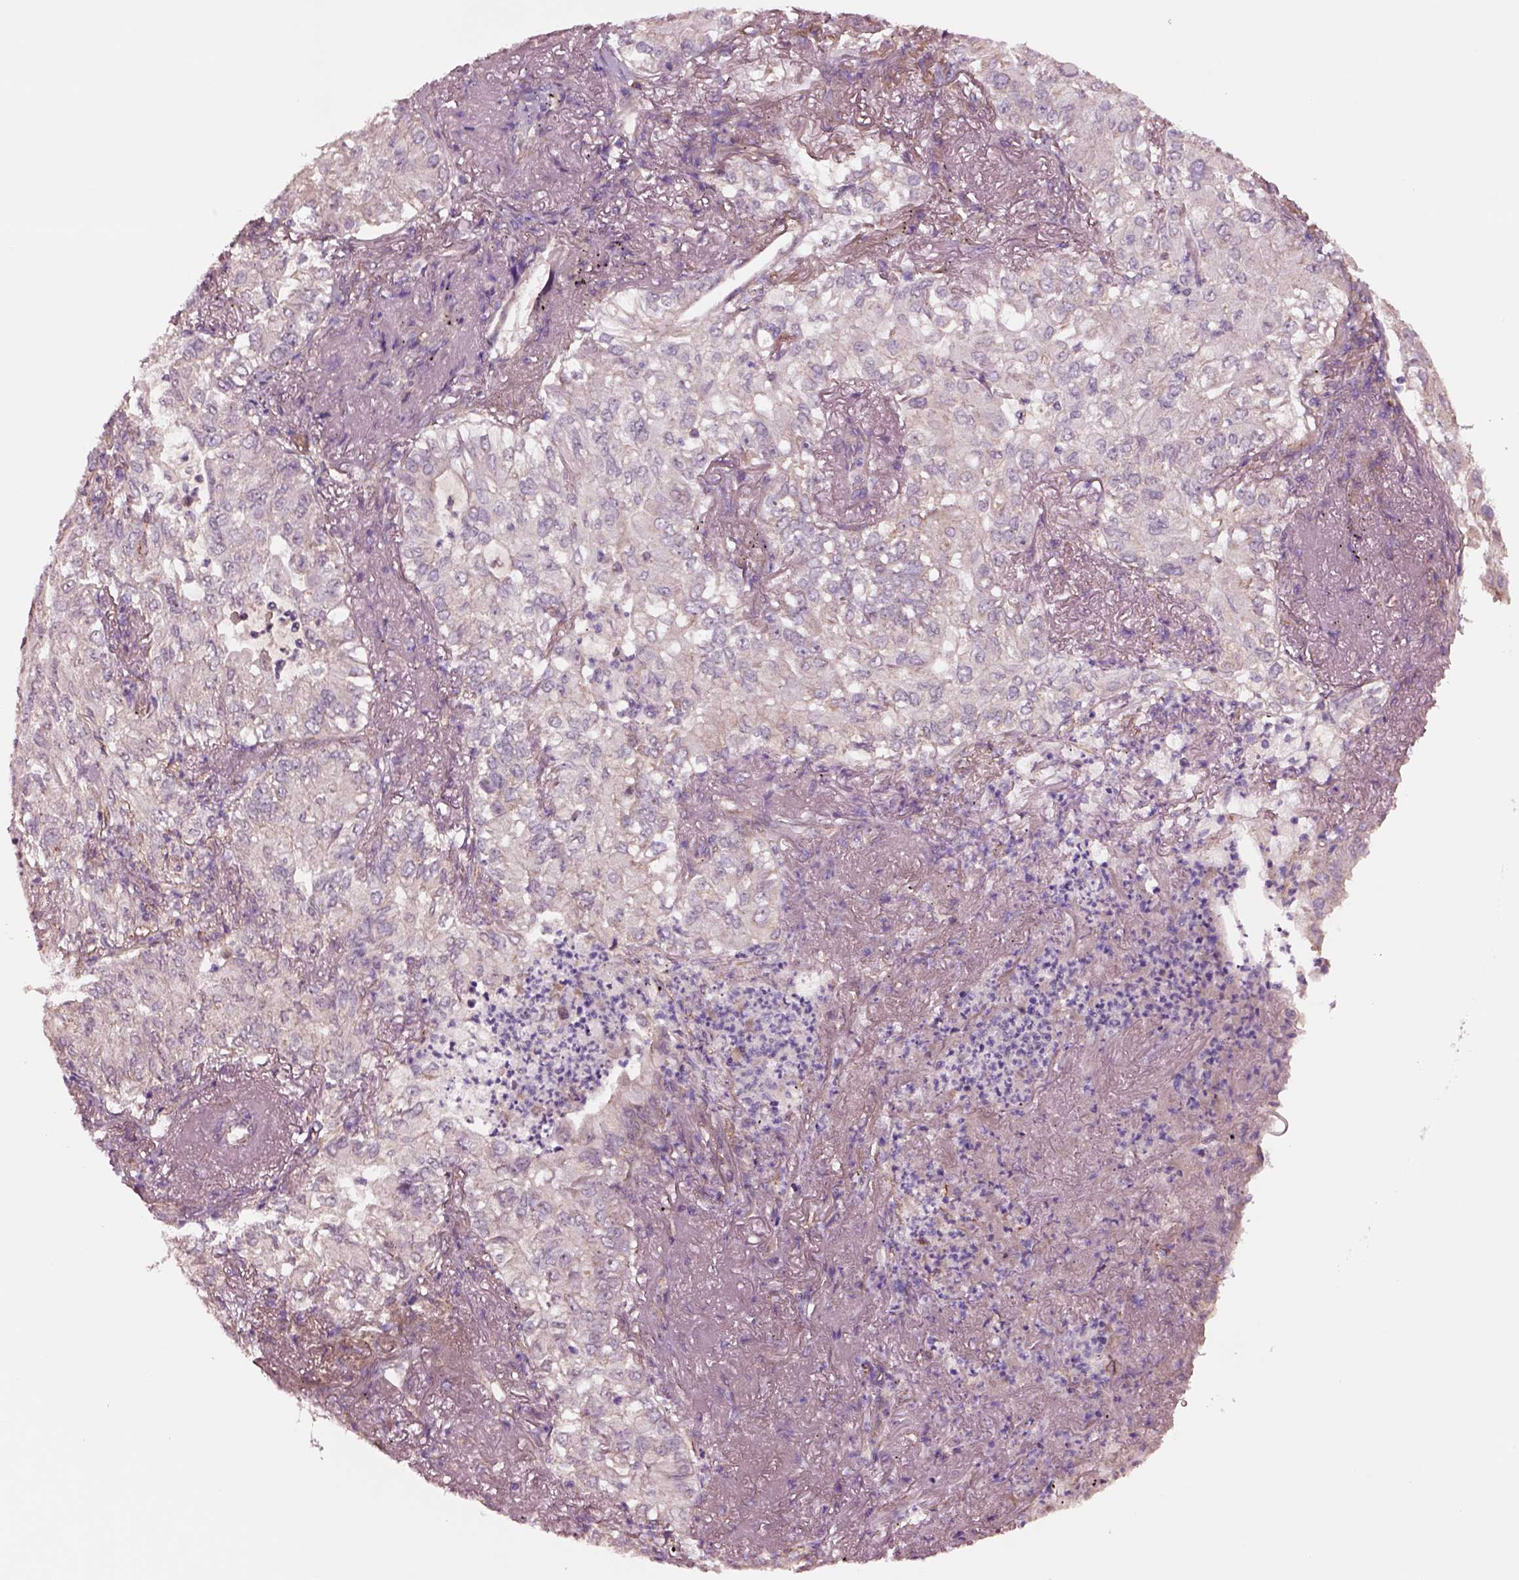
{"staining": {"intensity": "negative", "quantity": "none", "location": "none"}, "tissue": "lung cancer", "cell_type": "Tumor cells", "image_type": "cancer", "snomed": [{"axis": "morphology", "description": "Adenocarcinoma, NOS"}, {"axis": "topography", "description": "Lung"}], "caption": "DAB immunohistochemical staining of human lung cancer (adenocarcinoma) demonstrates no significant expression in tumor cells.", "gene": "HTR1B", "patient": {"sex": "female", "age": 73}}